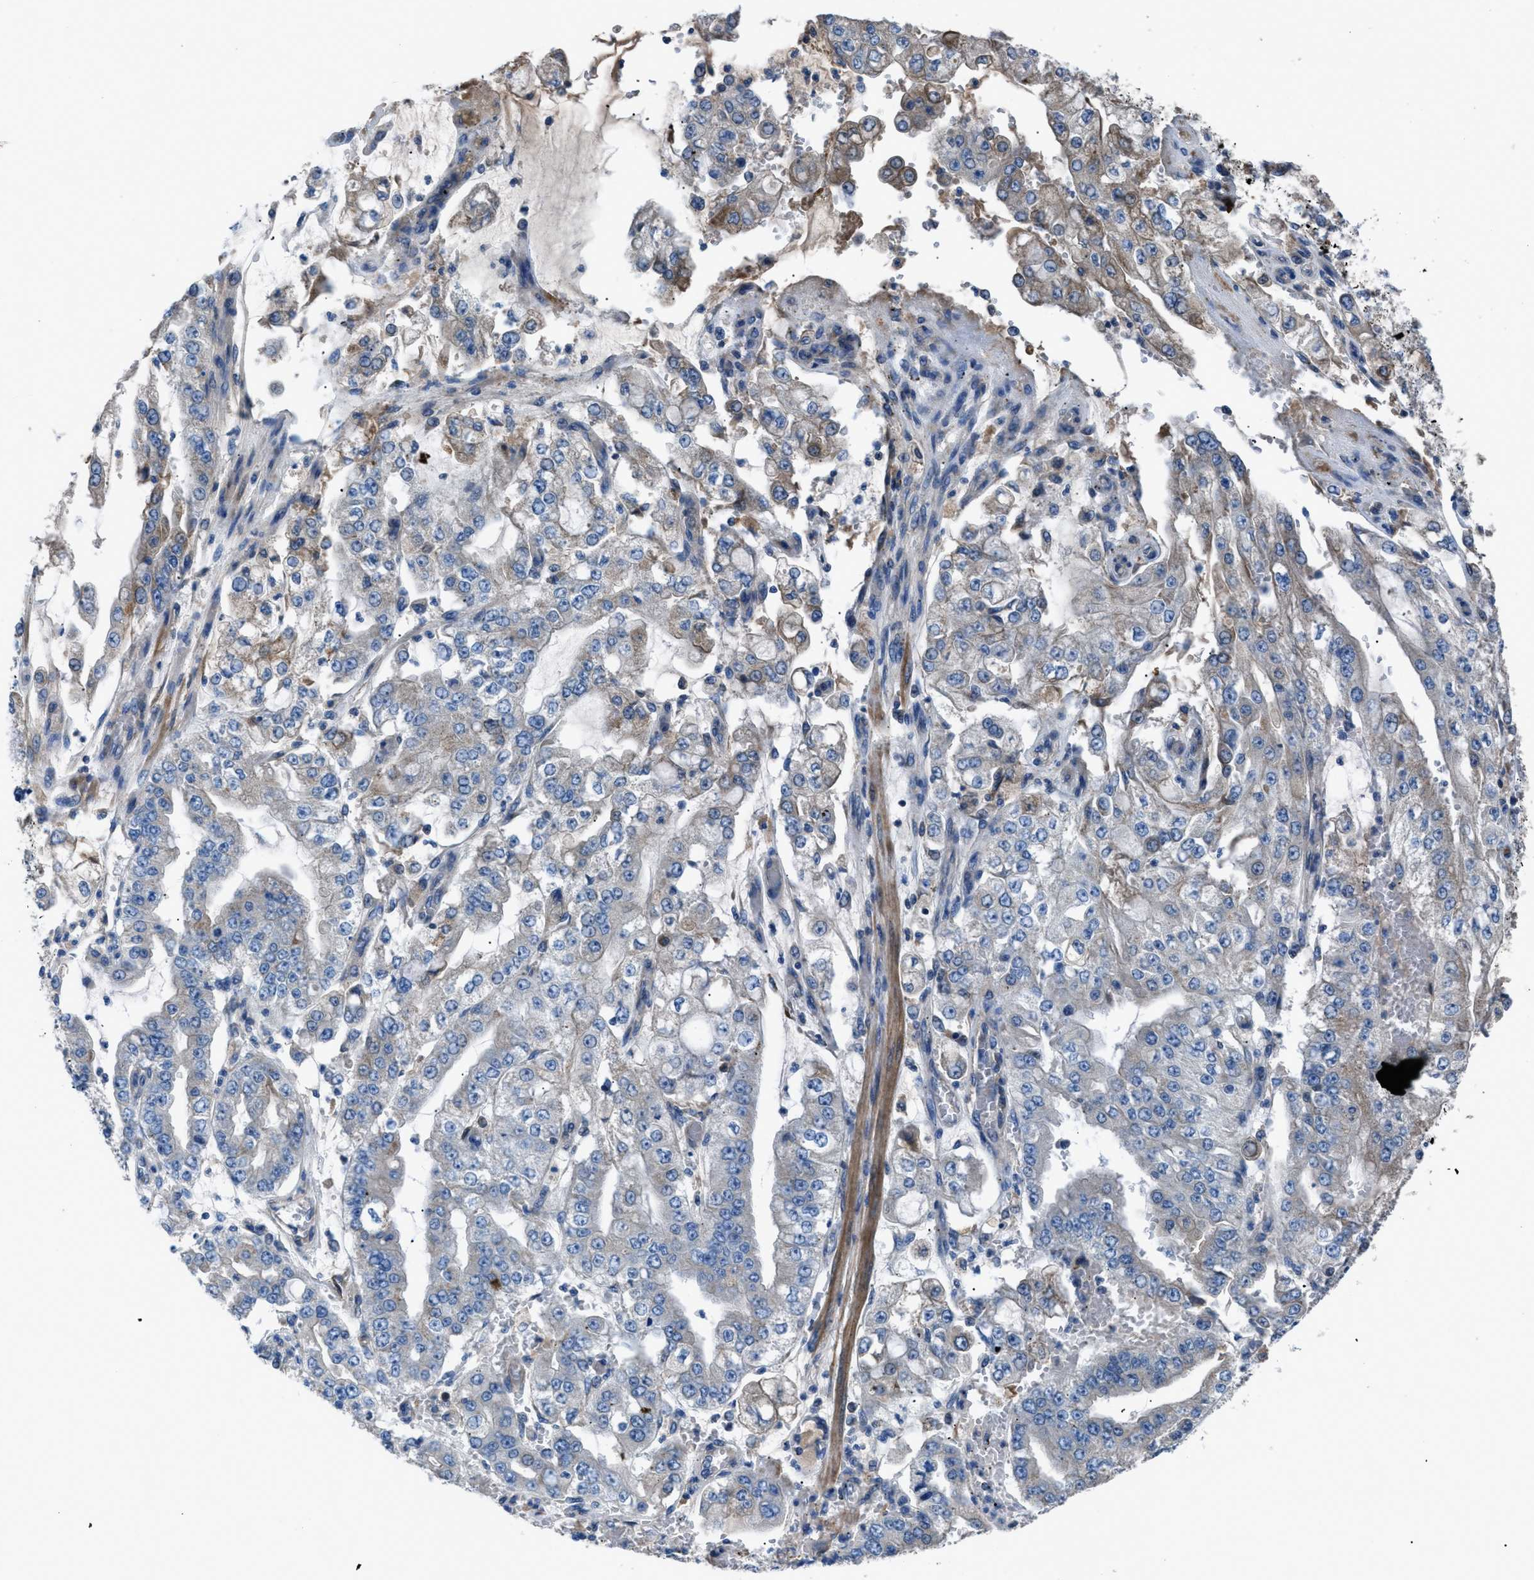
{"staining": {"intensity": "moderate", "quantity": "<25%", "location": "cytoplasmic/membranous"}, "tissue": "stomach cancer", "cell_type": "Tumor cells", "image_type": "cancer", "snomed": [{"axis": "morphology", "description": "Adenocarcinoma, NOS"}, {"axis": "topography", "description": "Stomach"}], "caption": "Protein expression analysis of adenocarcinoma (stomach) reveals moderate cytoplasmic/membranous staining in about <25% of tumor cells. Immunohistochemistry stains the protein of interest in brown and the nuclei are stained blue.", "gene": "SGCZ", "patient": {"sex": "male", "age": 76}}